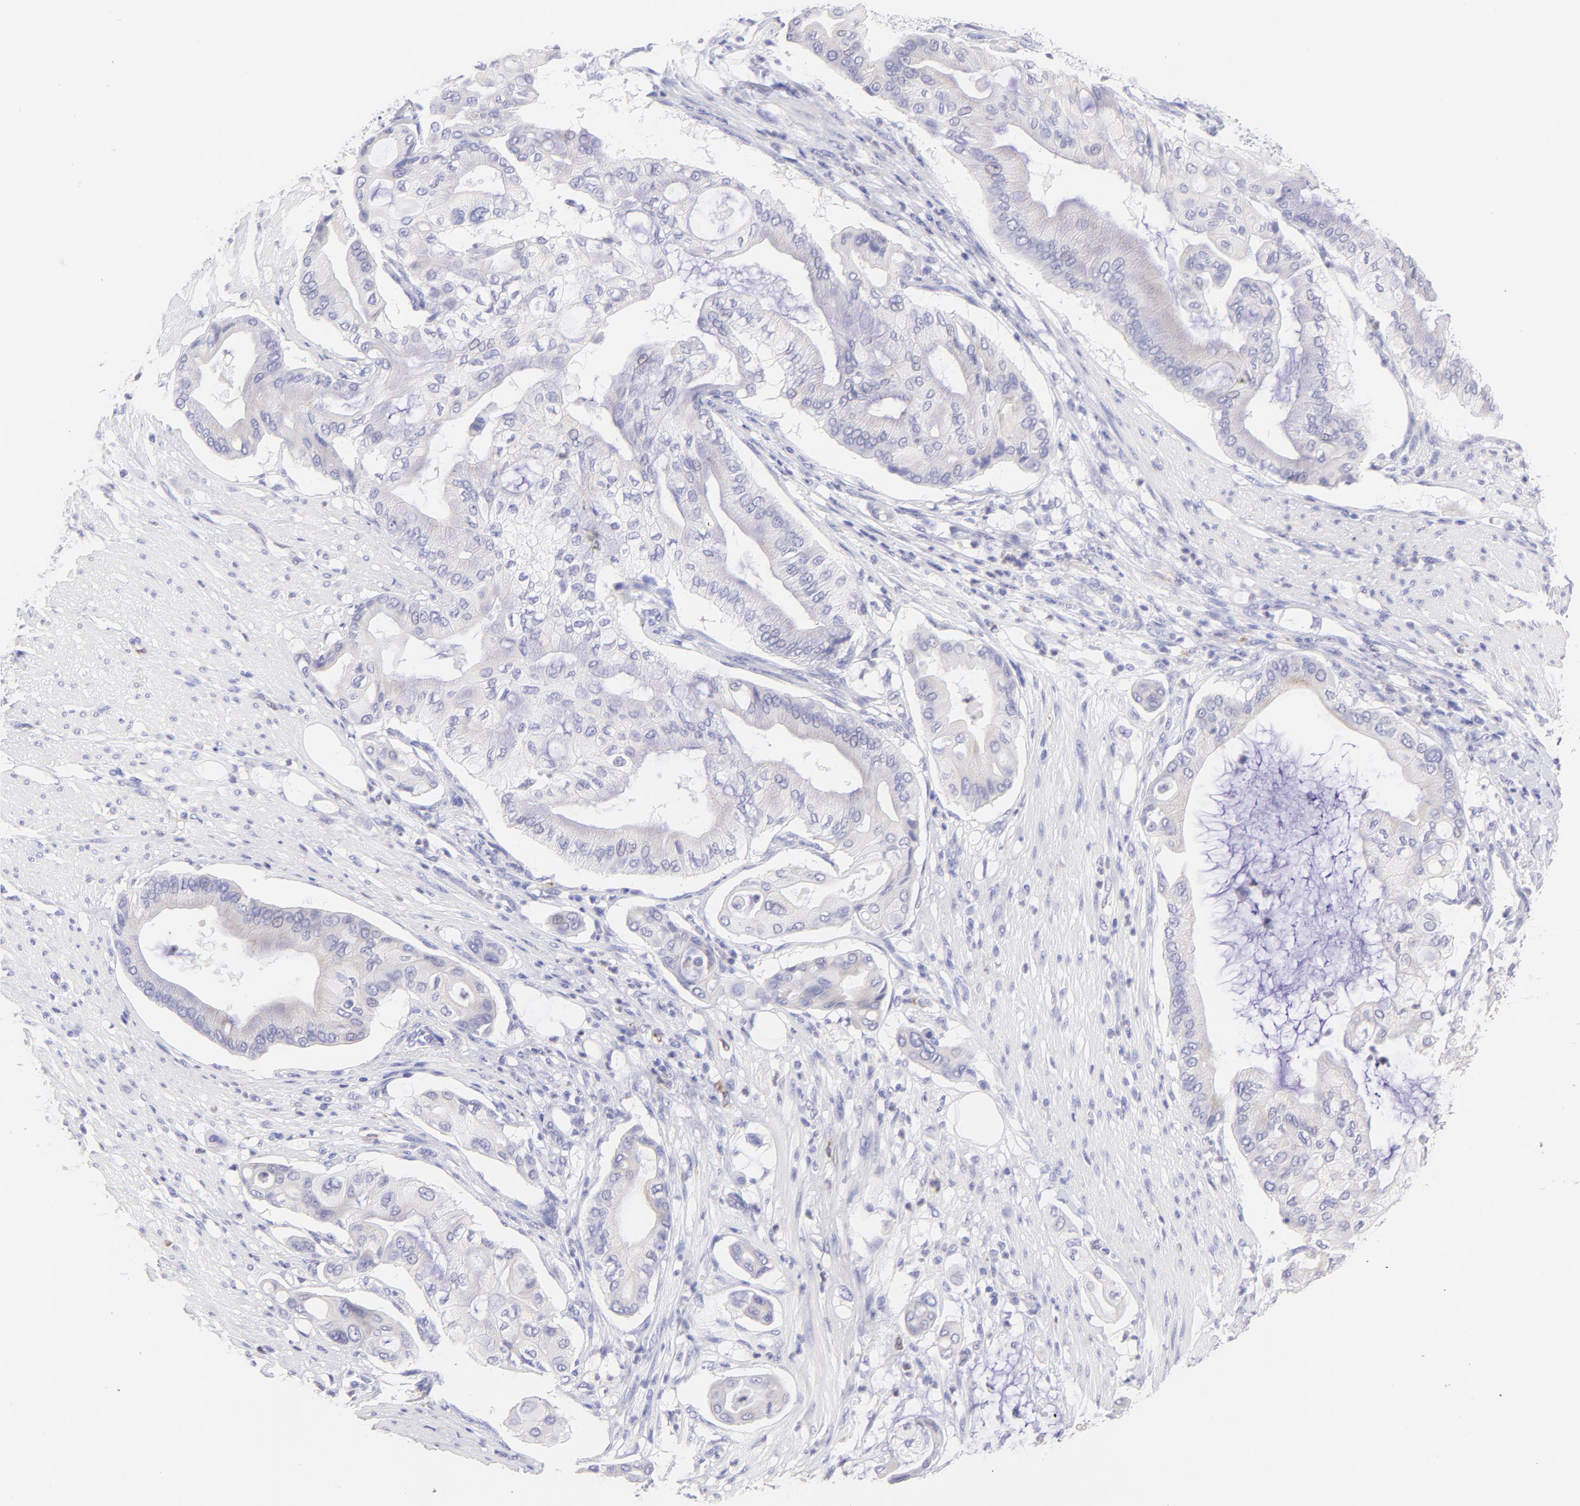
{"staining": {"intensity": "negative", "quantity": "none", "location": "none"}, "tissue": "pancreatic cancer", "cell_type": "Tumor cells", "image_type": "cancer", "snomed": [{"axis": "morphology", "description": "Adenocarcinoma, NOS"}, {"axis": "morphology", "description": "Adenocarcinoma, metastatic, NOS"}, {"axis": "topography", "description": "Lymph node"}, {"axis": "topography", "description": "Pancreas"}, {"axis": "topography", "description": "Duodenum"}], "caption": "DAB immunohistochemical staining of human pancreatic cancer (adenocarcinoma) displays no significant expression in tumor cells.", "gene": "IRAG2", "patient": {"sex": "female", "age": 64}}